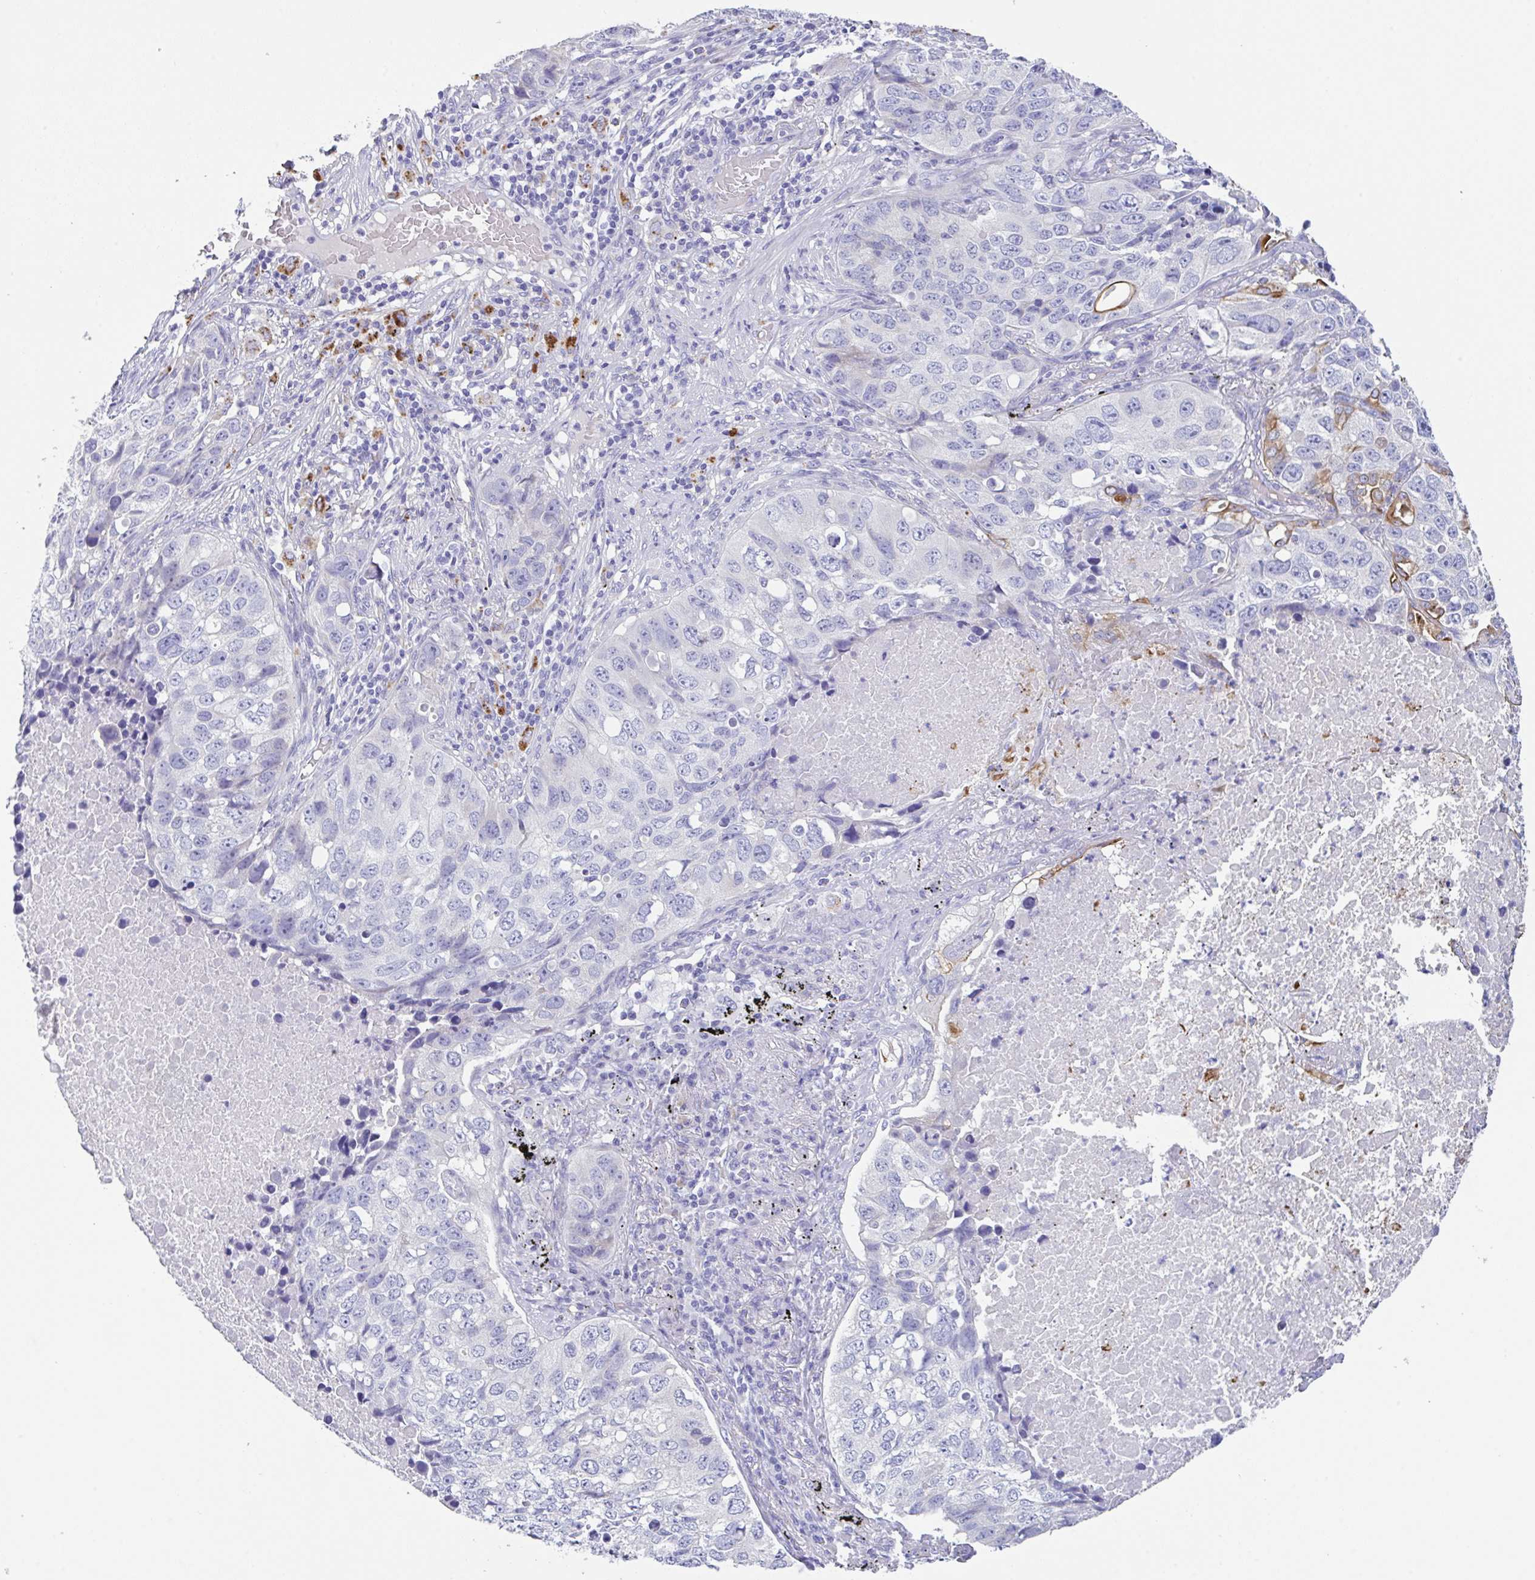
{"staining": {"intensity": "negative", "quantity": "none", "location": "none"}, "tissue": "lung cancer", "cell_type": "Tumor cells", "image_type": "cancer", "snomed": [{"axis": "morphology", "description": "Squamous cell carcinoma, NOS"}, {"axis": "topography", "description": "Lung"}], "caption": "High power microscopy image of an immunohistochemistry (IHC) photomicrograph of squamous cell carcinoma (lung), revealing no significant staining in tumor cells.", "gene": "TRAF4", "patient": {"sex": "male", "age": 60}}